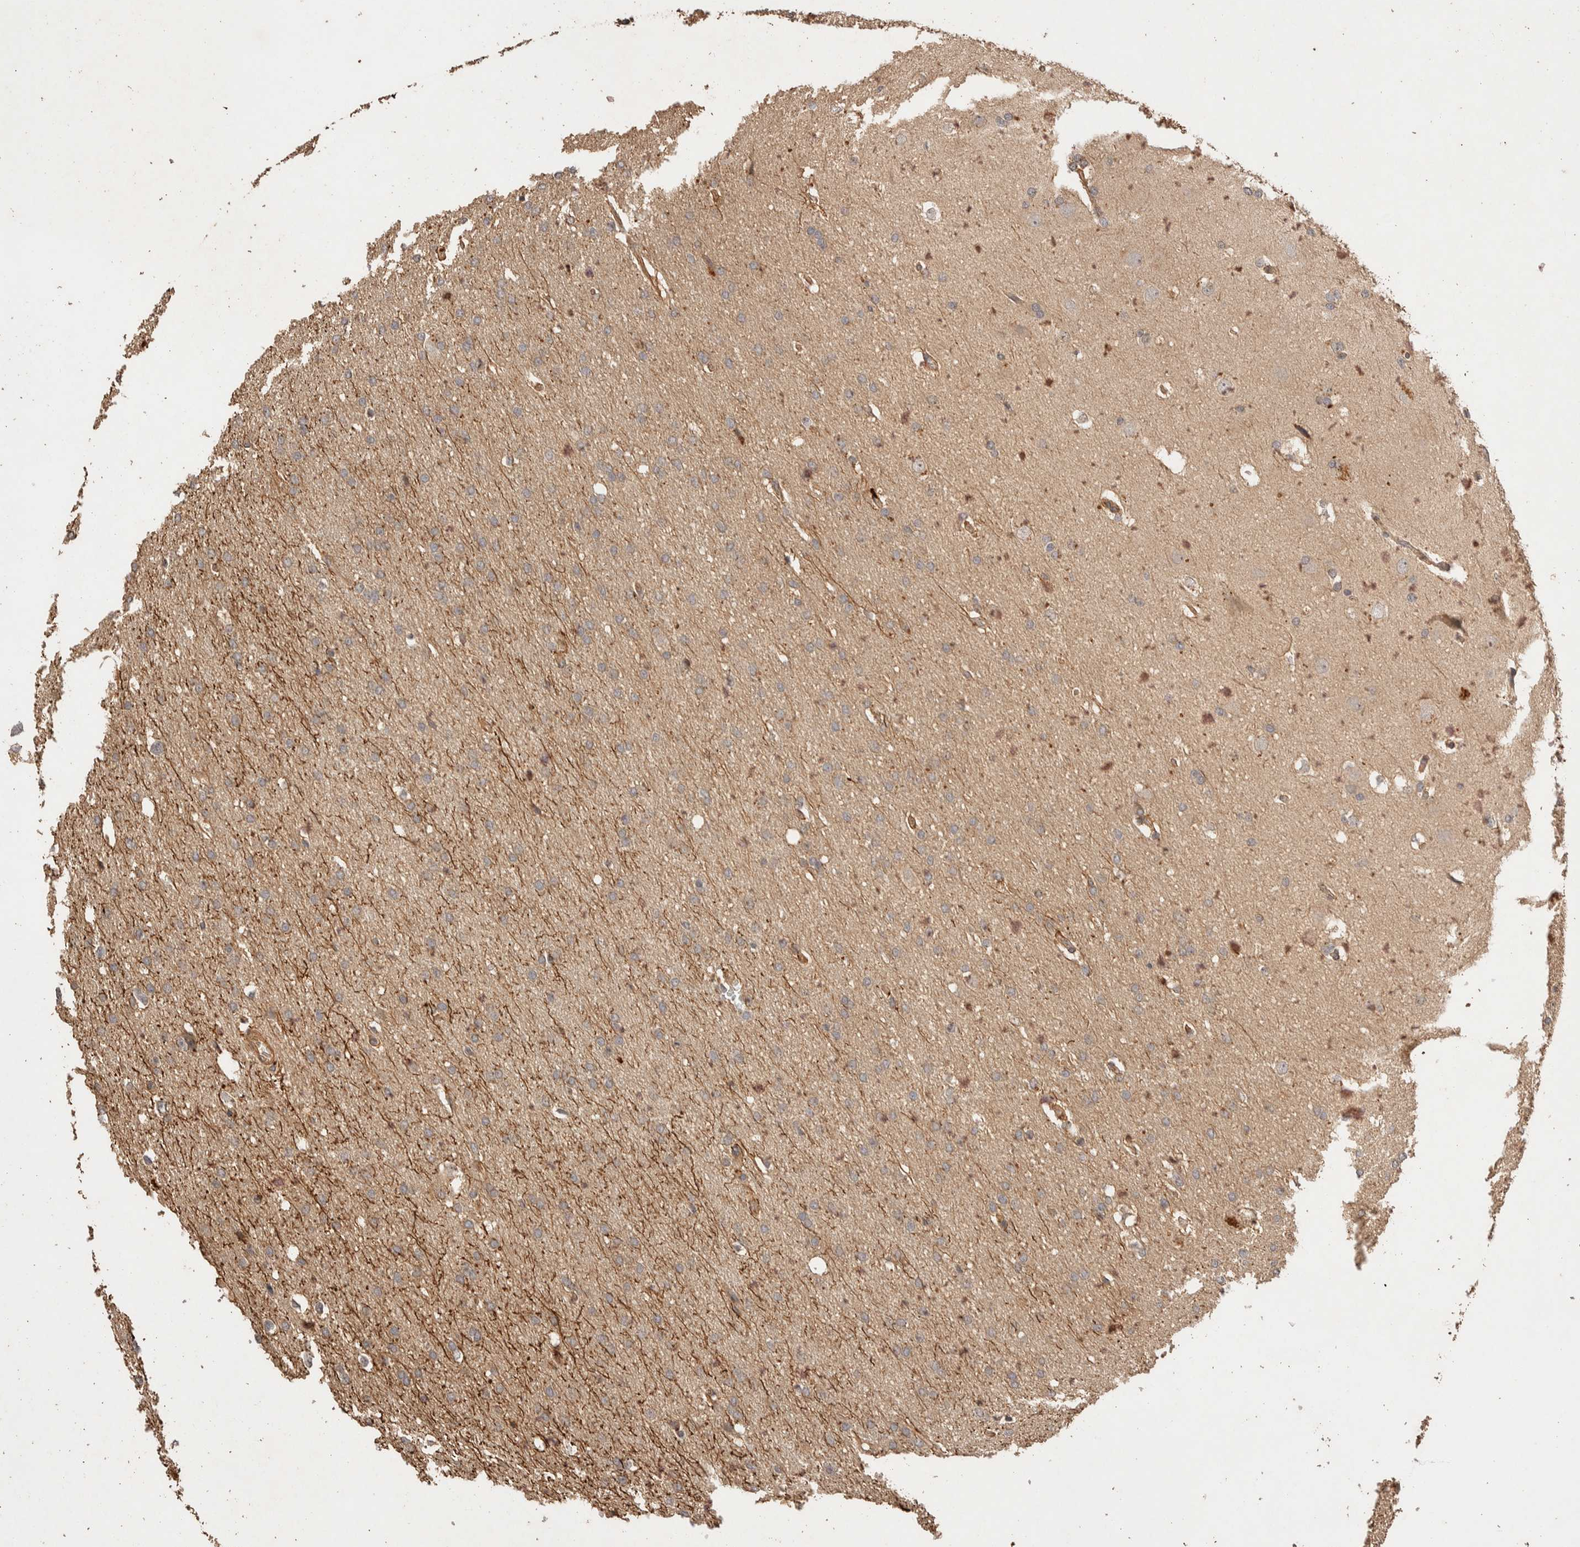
{"staining": {"intensity": "moderate", "quantity": ">75%", "location": "cytoplasmic/membranous"}, "tissue": "glioma", "cell_type": "Tumor cells", "image_type": "cancer", "snomed": [{"axis": "morphology", "description": "Glioma, malignant, Low grade"}, {"axis": "topography", "description": "Brain"}], "caption": "A histopathology image of low-grade glioma (malignant) stained for a protein reveals moderate cytoplasmic/membranous brown staining in tumor cells.", "gene": "NSMAF", "patient": {"sex": "female", "age": 37}}